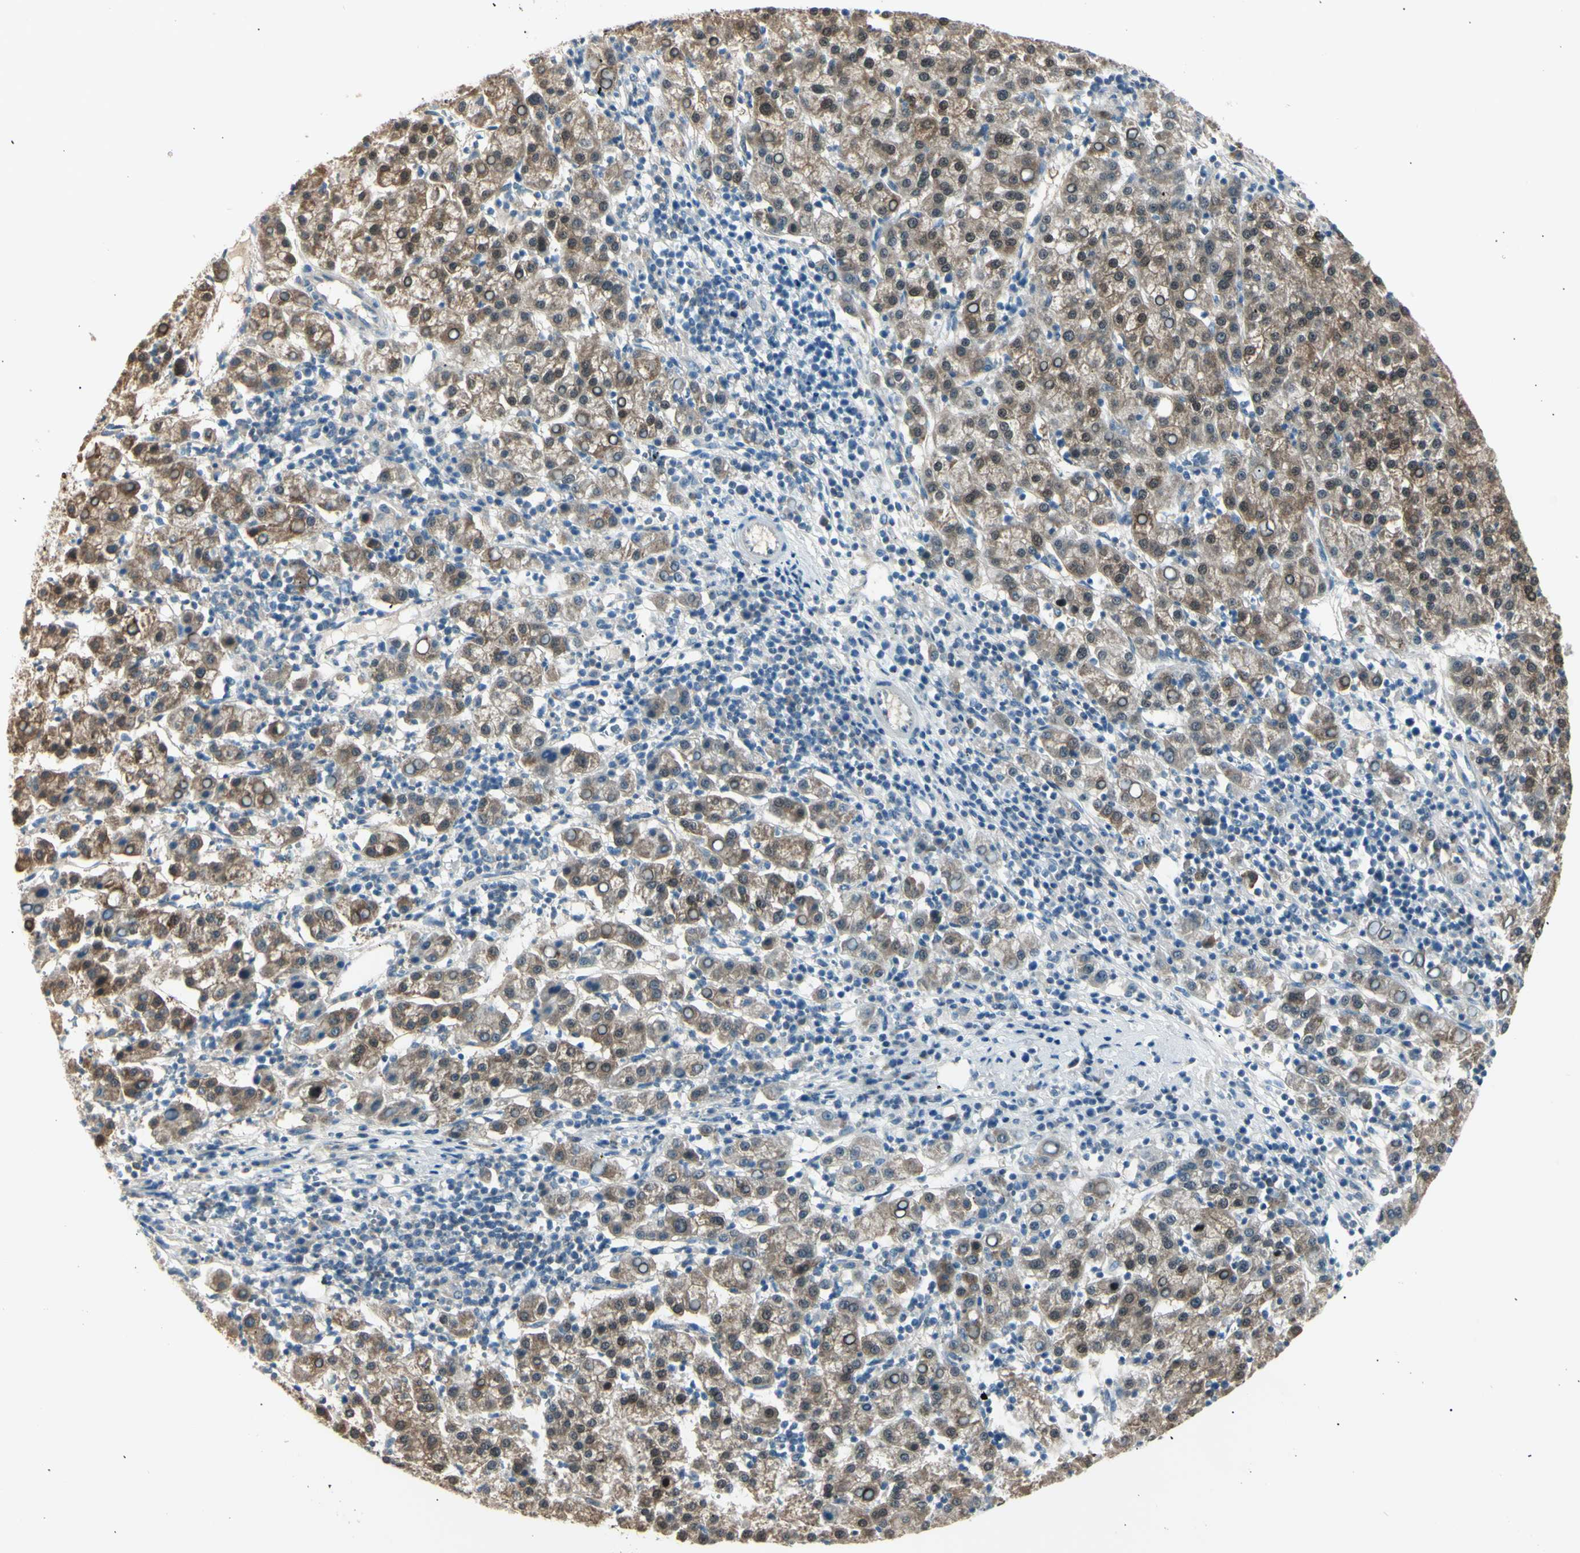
{"staining": {"intensity": "moderate", "quantity": ">75%", "location": "cytoplasmic/membranous"}, "tissue": "liver cancer", "cell_type": "Tumor cells", "image_type": "cancer", "snomed": [{"axis": "morphology", "description": "Carcinoma, Hepatocellular, NOS"}, {"axis": "topography", "description": "Liver"}], "caption": "This micrograph shows immunohistochemistry staining of hepatocellular carcinoma (liver), with medium moderate cytoplasmic/membranous expression in approximately >75% of tumor cells.", "gene": "LHPP", "patient": {"sex": "female", "age": 58}}